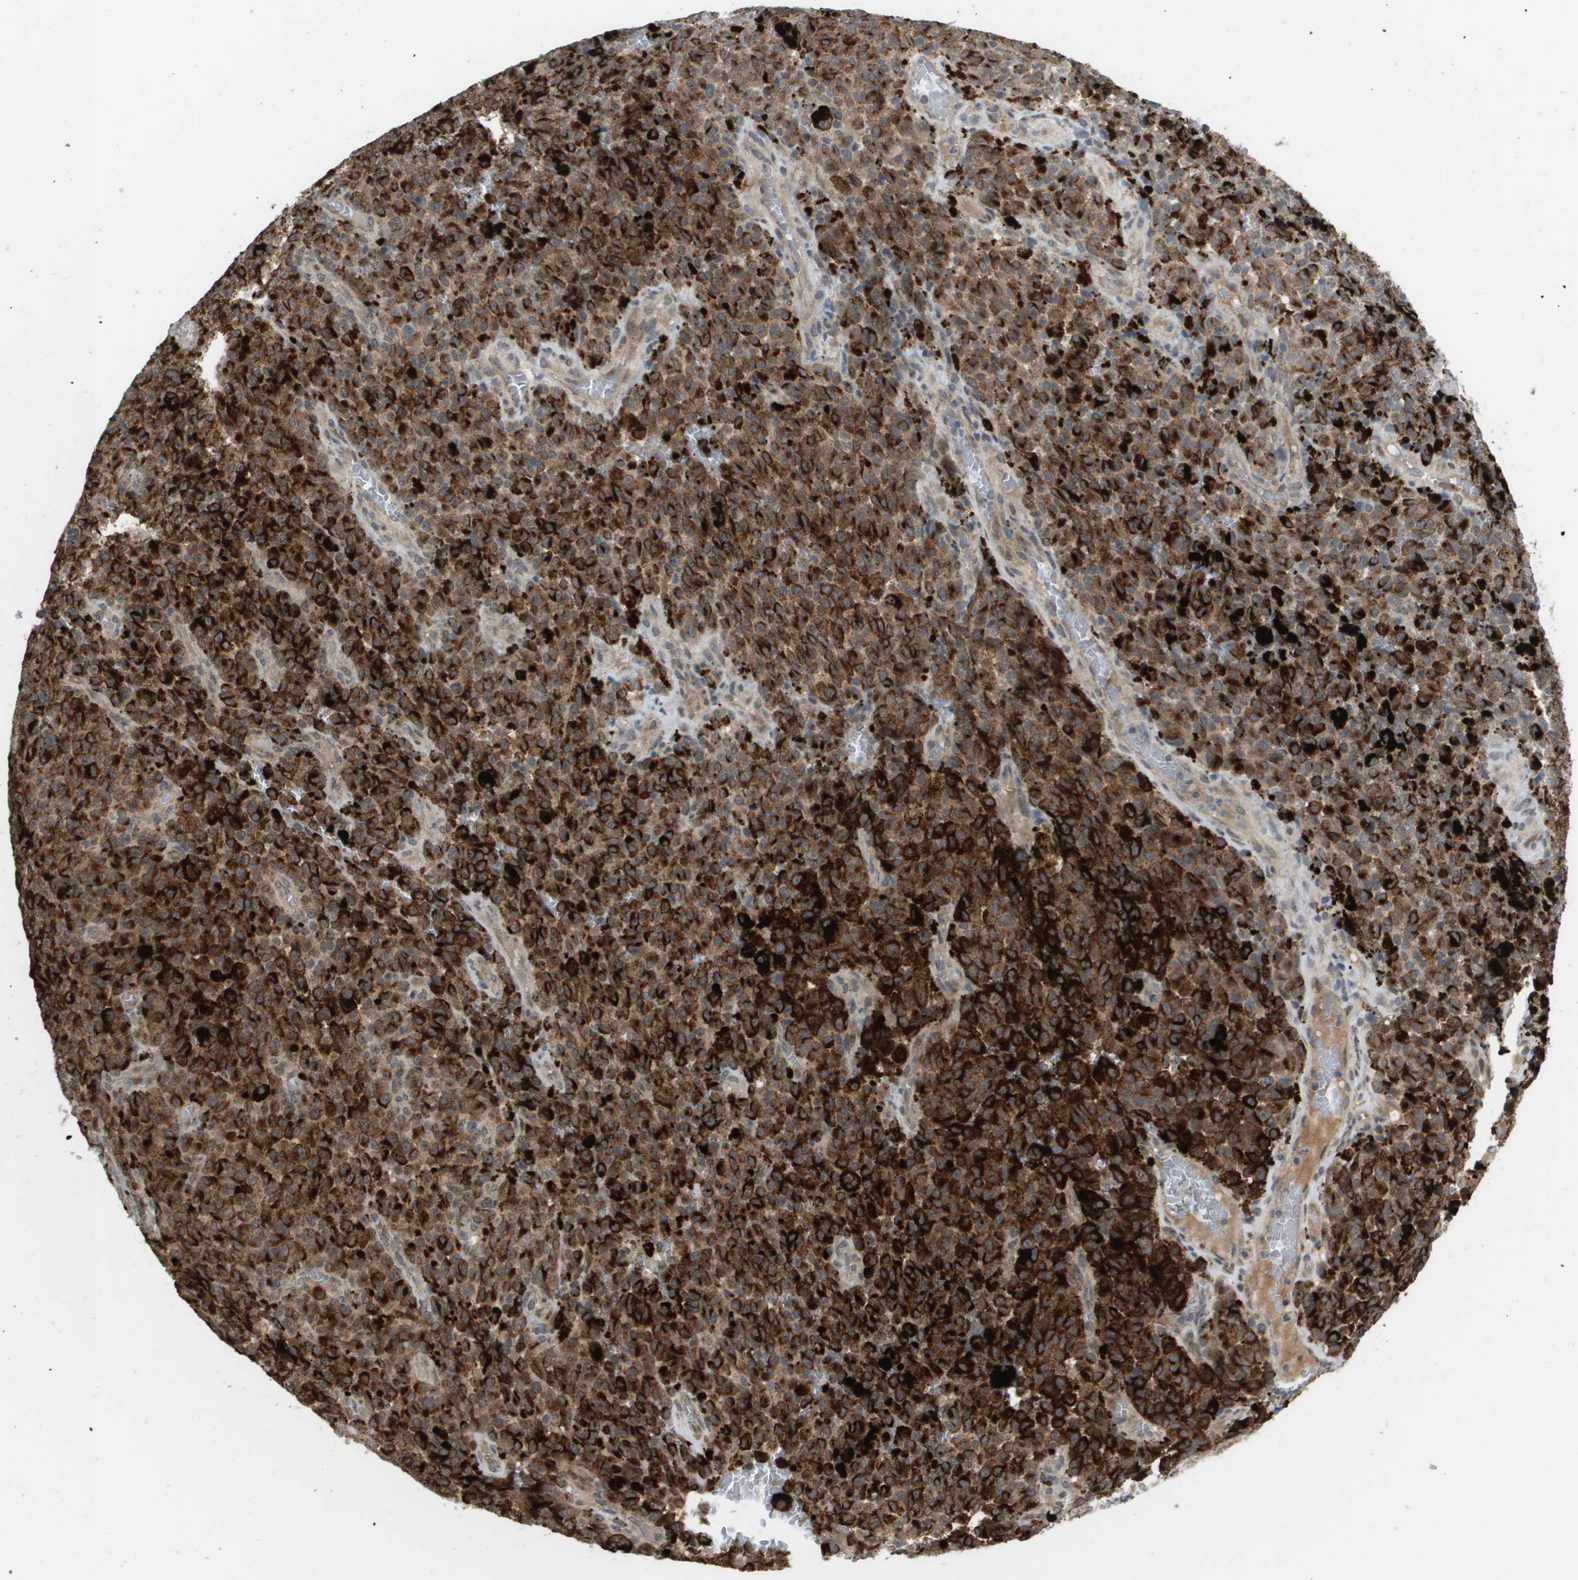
{"staining": {"intensity": "strong", "quantity": ">75%", "location": "cytoplasmic/membranous"}, "tissue": "melanoma", "cell_type": "Tumor cells", "image_type": "cancer", "snomed": [{"axis": "morphology", "description": "Malignant melanoma, NOS"}, {"axis": "topography", "description": "Skin"}], "caption": "Malignant melanoma stained for a protein displays strong cytoplasmic/membranous positivity in tumor cells.", "gene": "PDGFB", "patient": {"sex": "female", "age": 82}}